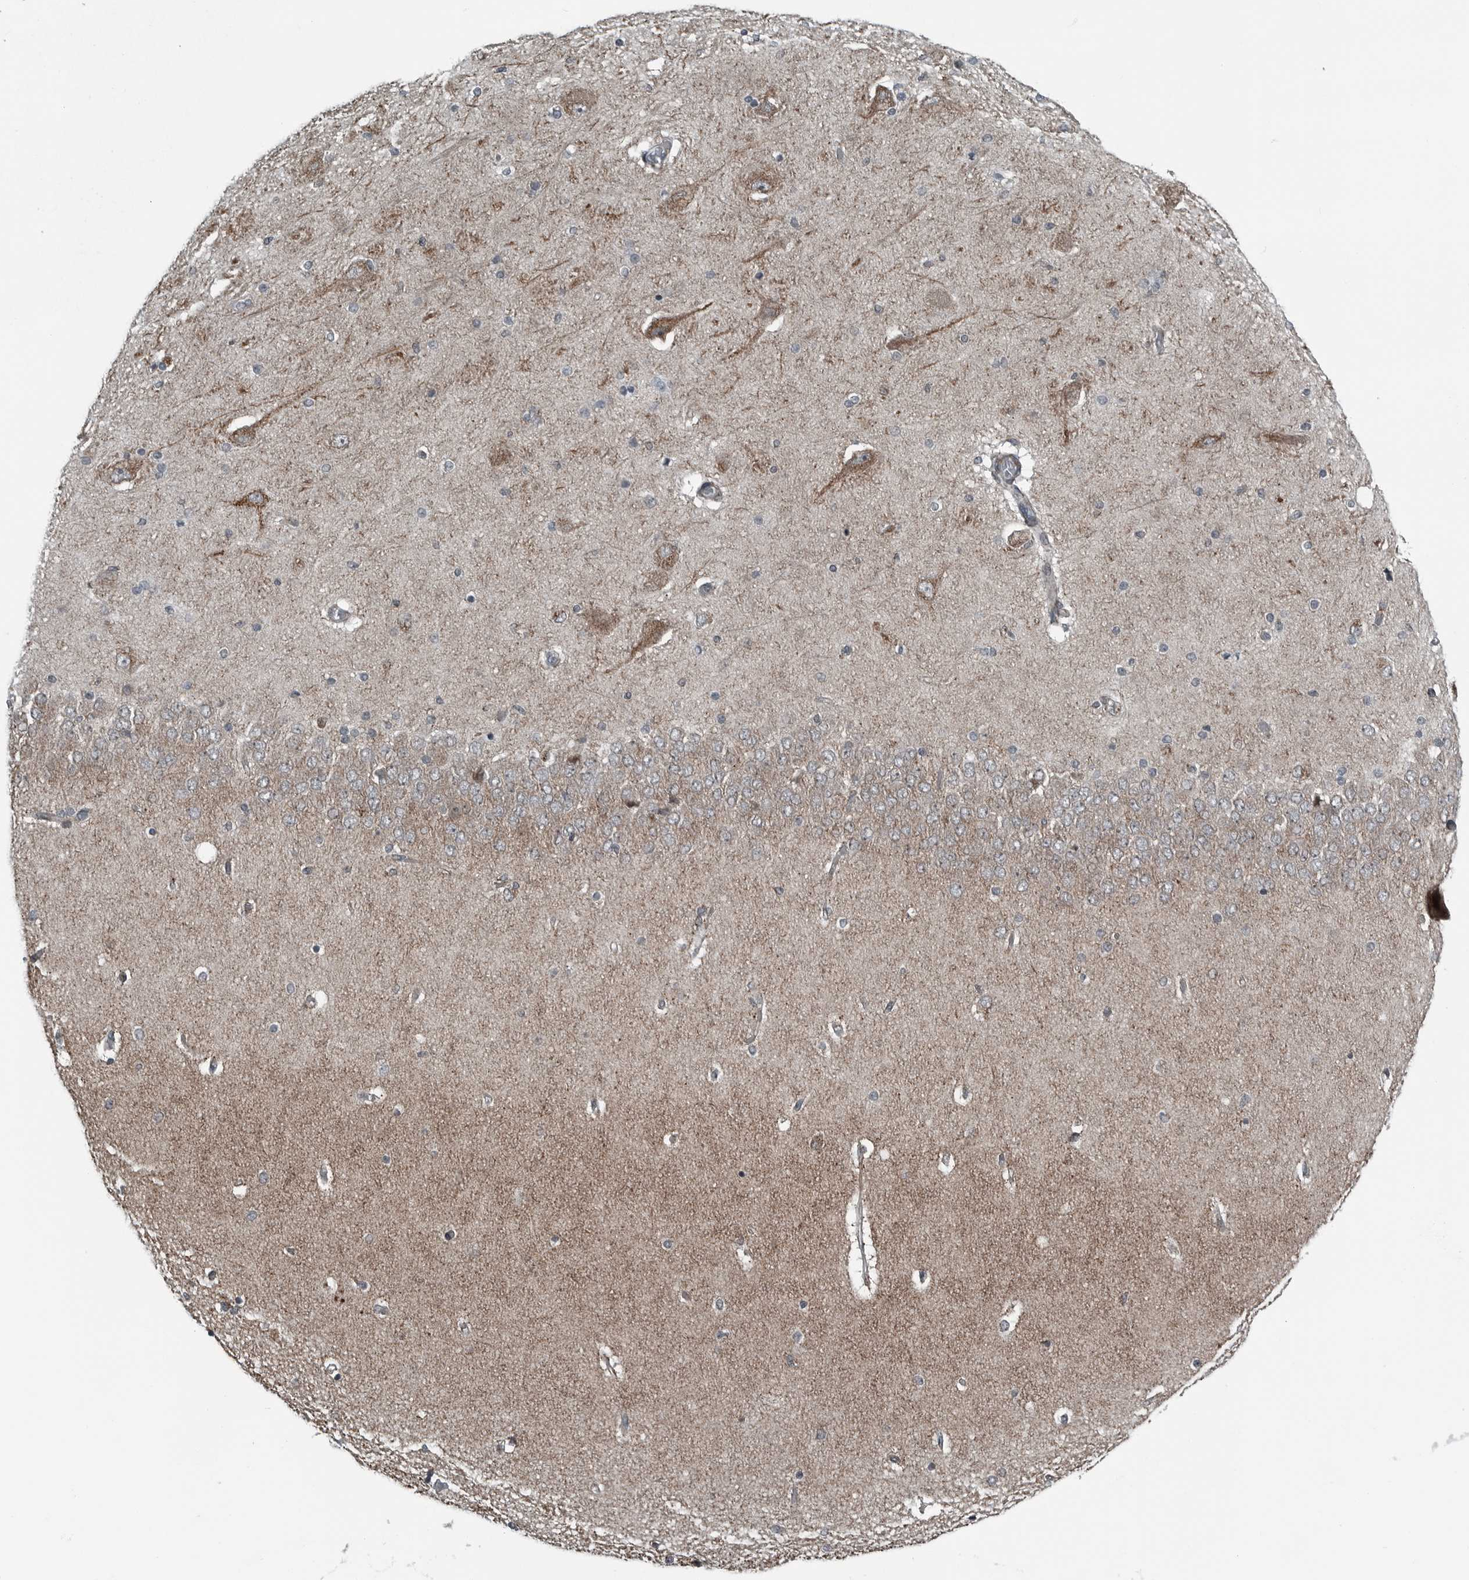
{"staining": {"intensity": "negative", "quantity": "none", "location": "none"}, "tissue": "hippocampus", "cell_type": "Glial cells", "image_type": "normal", "snomed": [{"axis": "morphology", "description": "Normal tissue, NOS"}, {"axis": "topography", "description": "Hippocampus"}], "caption": "The photomicrograph reveals no staining of glial cells in unremarkable hippocampus.", "gene": "GAK", "patient": {"sex": "female", "age": 54}}